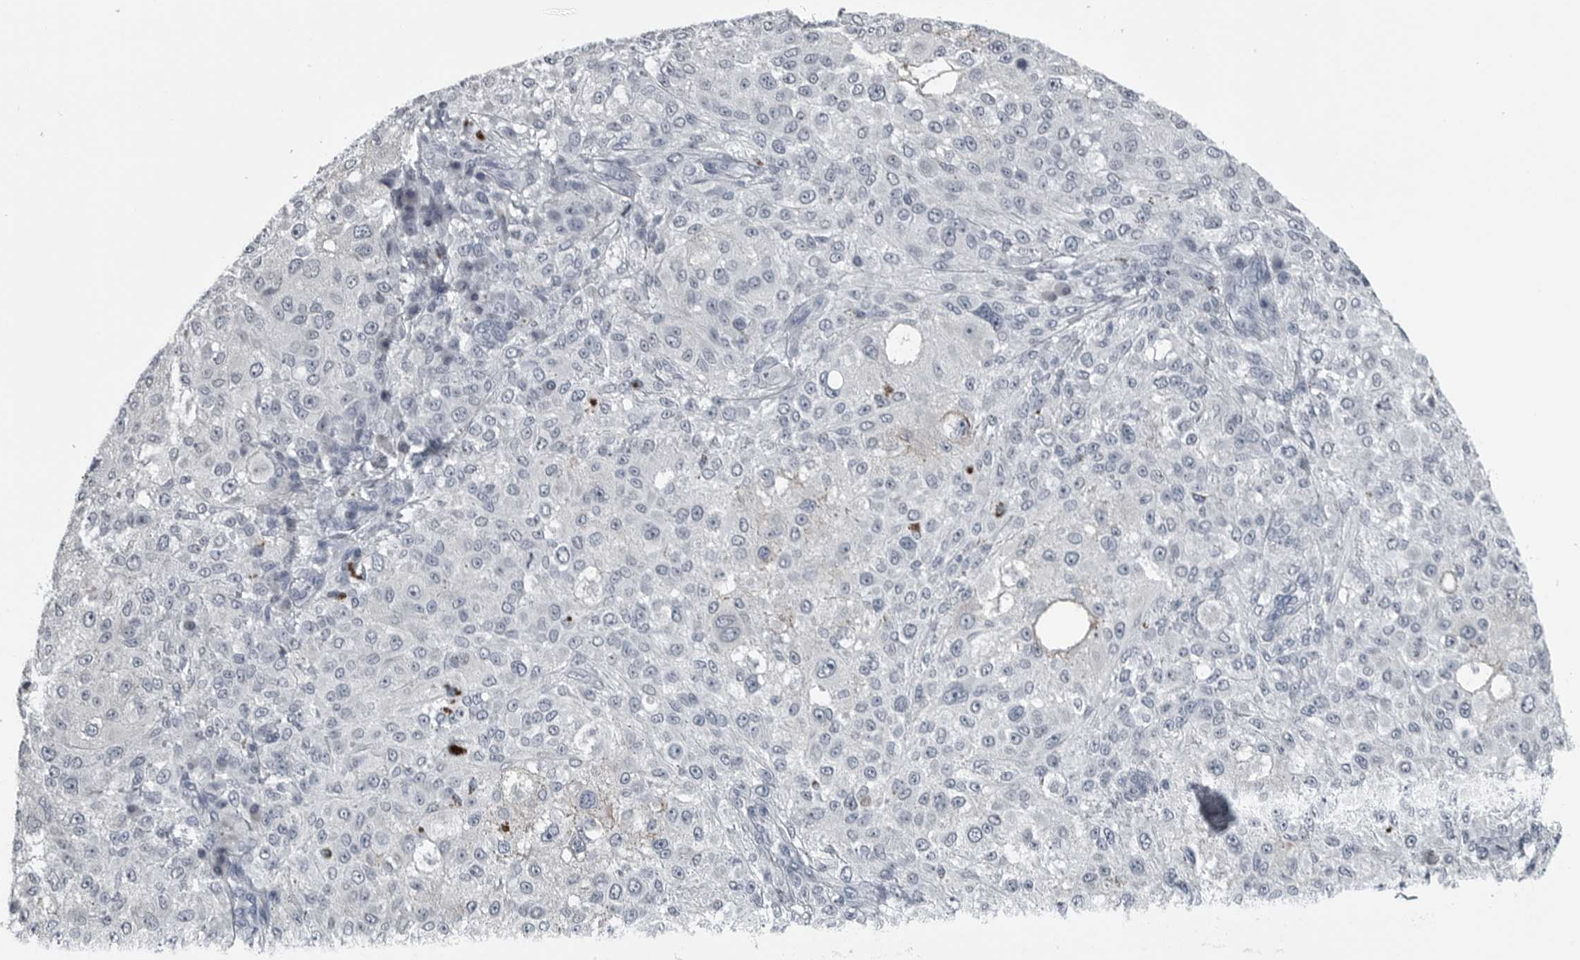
{"staining": {"intensity": "negative", "quantity": "none", "location": "none"}, "tissue": "melanoma", "cell_type": "Tumor cells", "image_type": "cancer", "snomed": [{"axis": "morphology", "description": "Necrosis, NOS"}, {"axis": "morphology", "description": "Malignant melanoma, NOS"}, {"axis": "topography", "description": "Skin"}], "caption": "High magnification brightfield microscopy of malignant melanoma stained with DAB (brown) and counterstained with hematoxylin (blue): tumor cells show no significant staining. The staining is performed using DAB brown chromogen with nuclei counter-stained in using hematoxylin.", "gene": "SPINK1", "patient": {"sex": "female", "age": 87}}